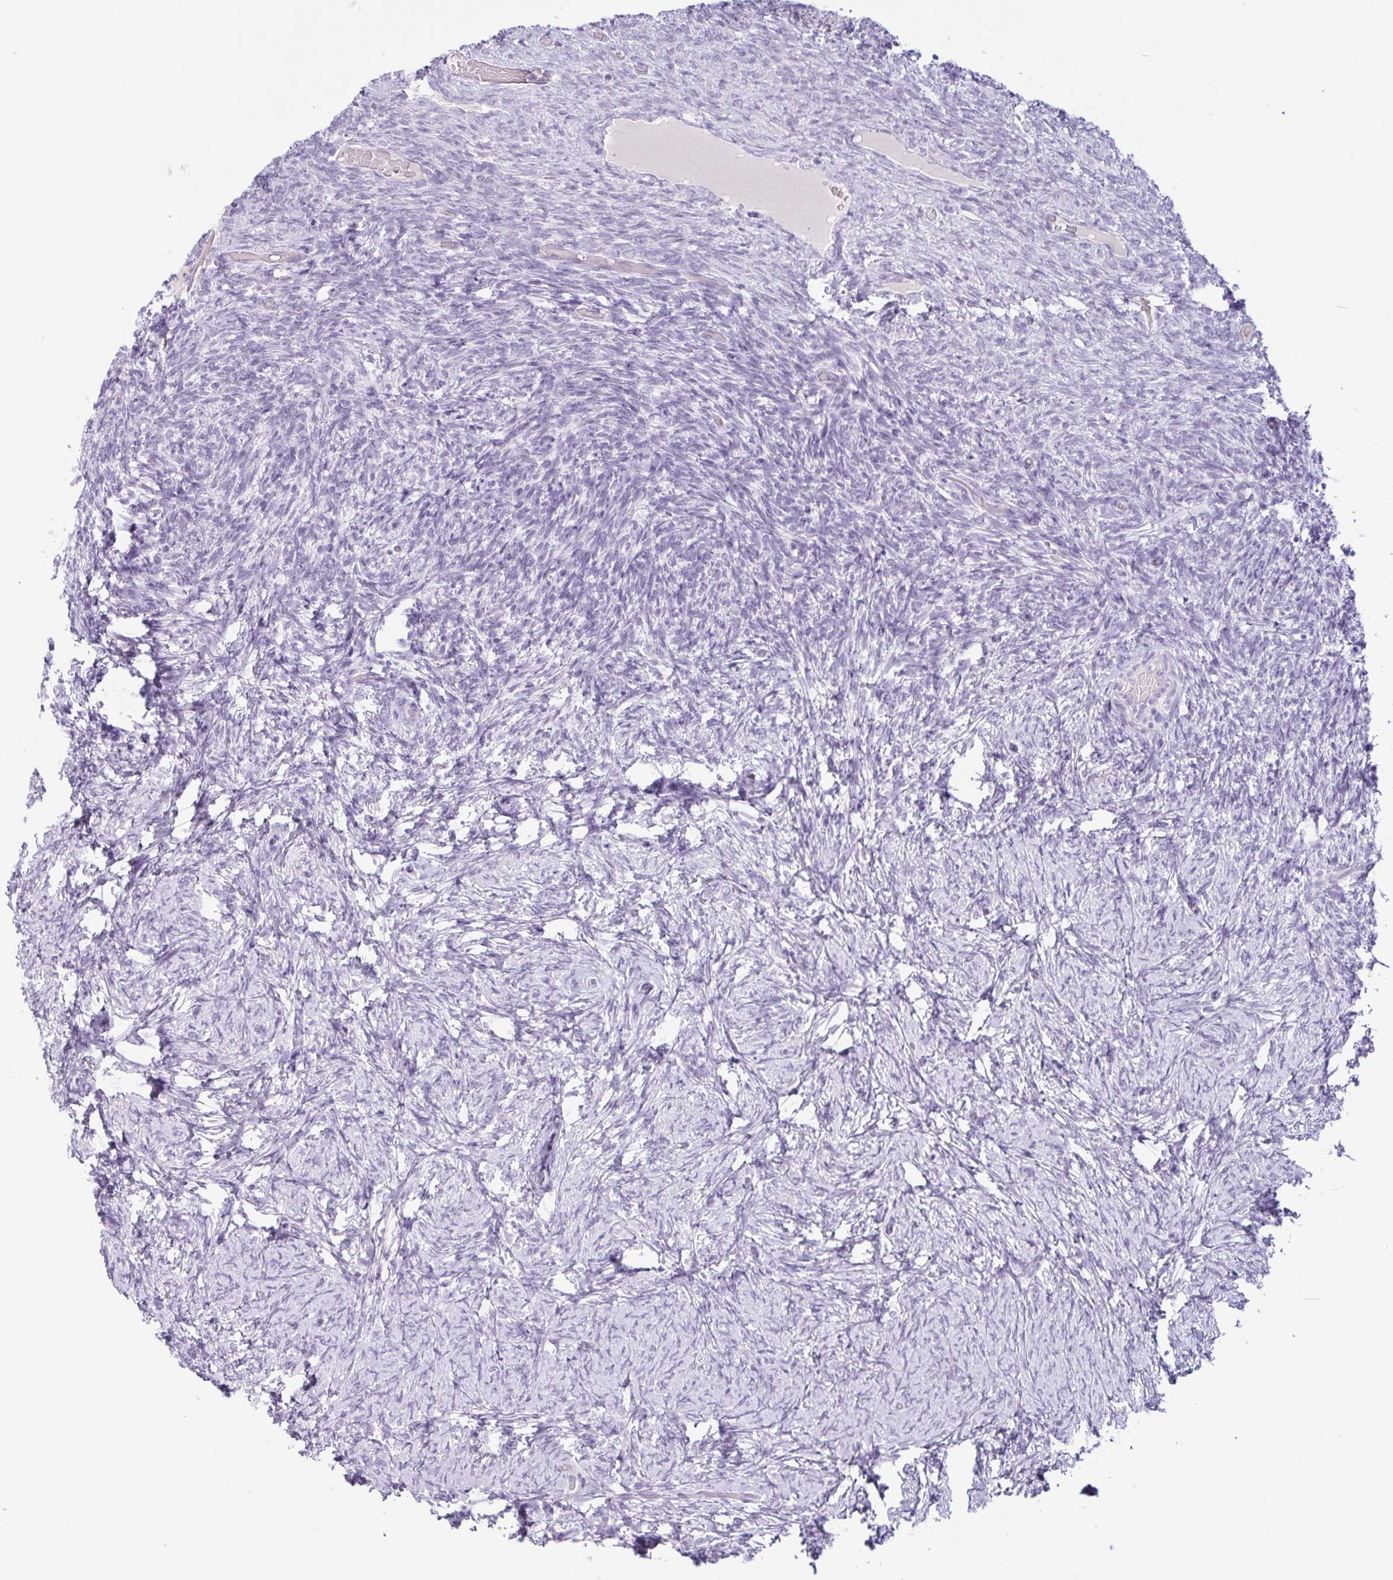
{"staining": {"intensity": "negative", "quantity": "none", "location": "none"}, "tissue": "ovary", "cell_type": "Ovarian stroma cells", "image_type": "normal", "snomed": [{"axis": "morphology", "description": "Normal tissue, NOS"}, {"axis": "topography", "description": "Ovary"}], "caption": "Histopathology image shows no protein expression in ovarian stroma cells of normal ovary. (DAB (3,3'-diaminobenzidine) immunohistochemistry (IHC) visualized using brightfield microscopy, high magnification).", "gene": "CTSE", "patient": {"sex": "female", "age": 34}}